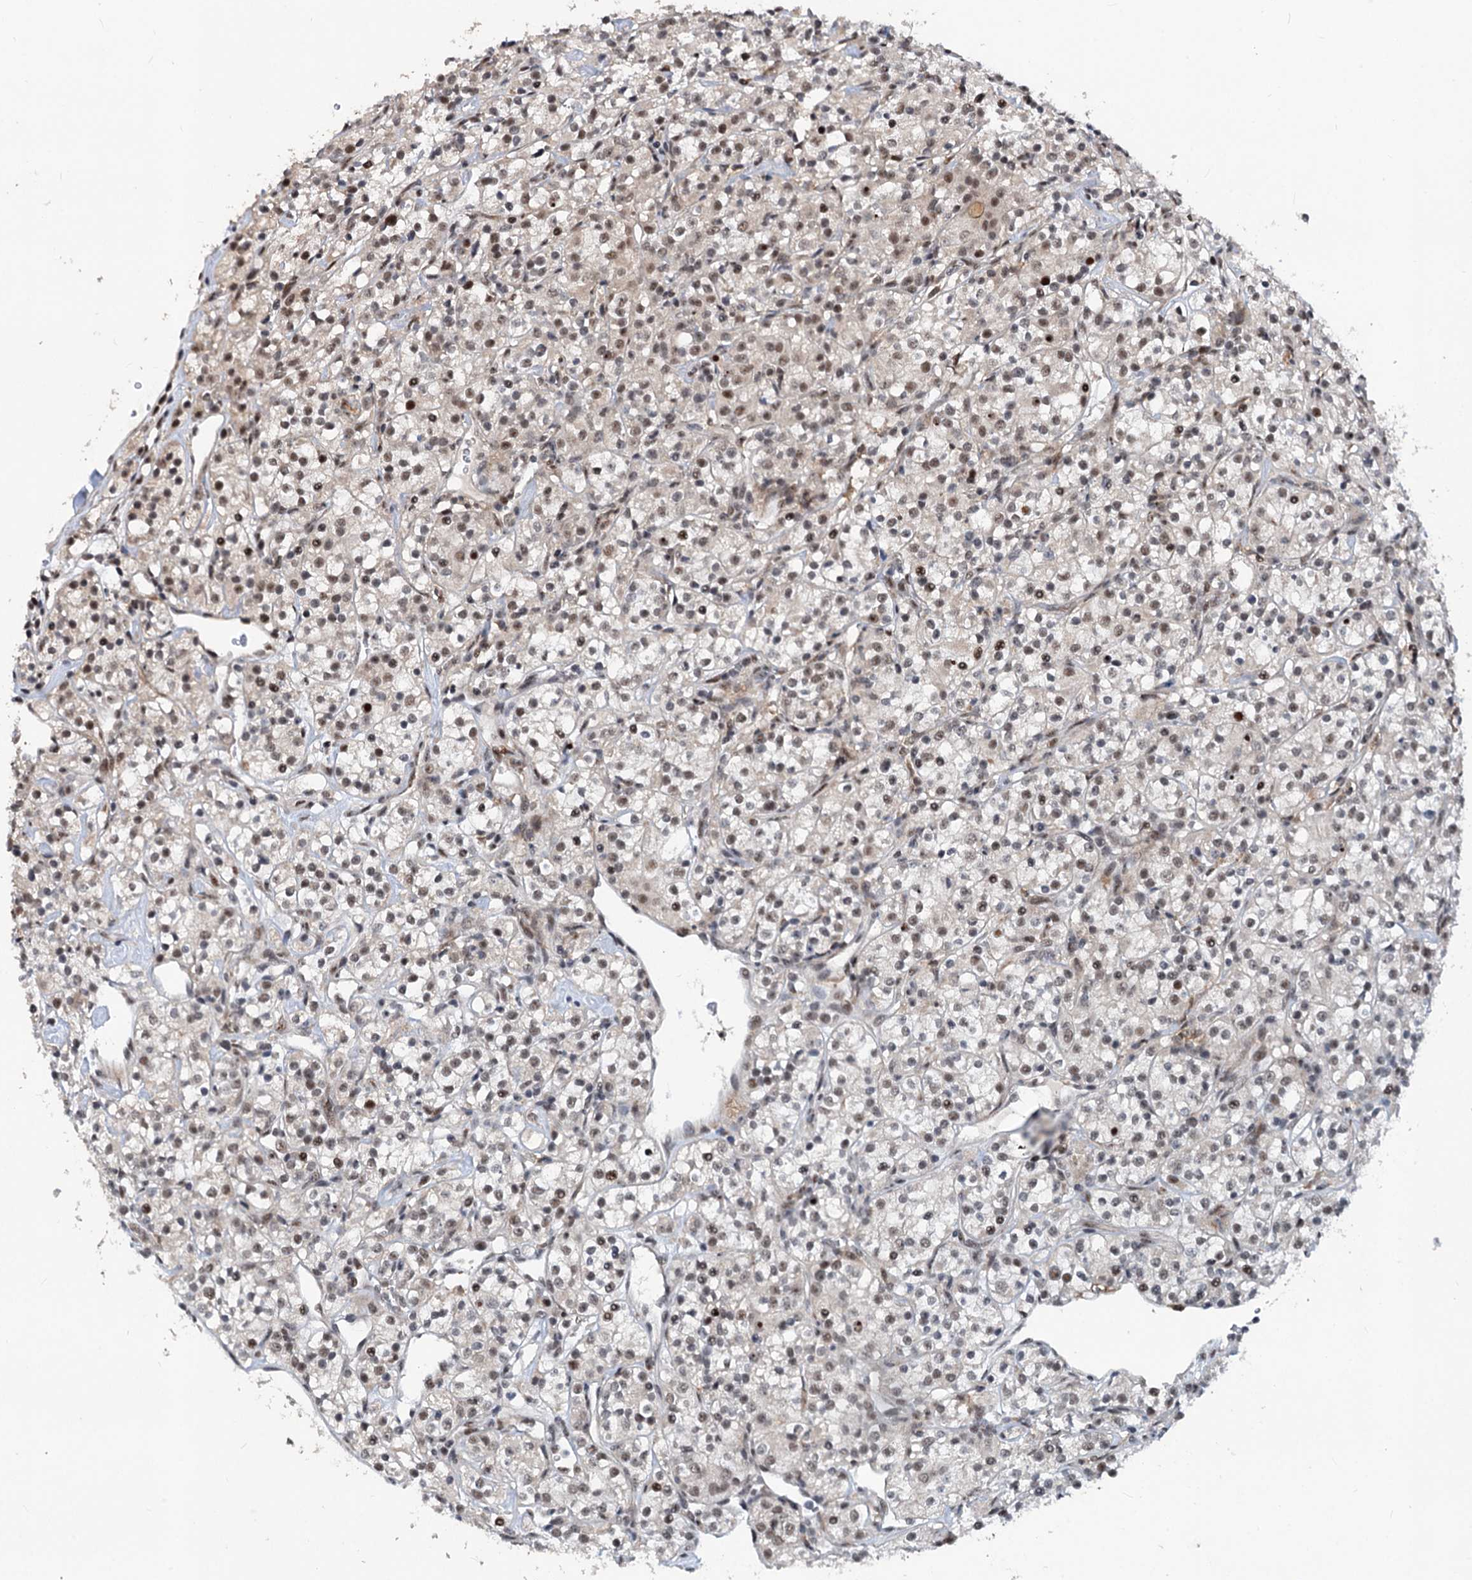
{"staining": {"intensity": "moderate", "quantity": "25%-75%", "location": "nuclear"}, "tissue": "renal cancer", "cell_type": "Tumor cells", "image_type": "cancer", "snomed": [{"axis": "morphology", "description": "Adenocarcinoma, NOS"}, {"axis": "topography", "description": "Kidney"}], "caption": "Adenocarcinoma (renal) tissue demonstrates moderate nuclear expression in approximately 25%-75% of tumor cells", "gene": "PHF8", "patient": {"sex": "male", "age": 77}}